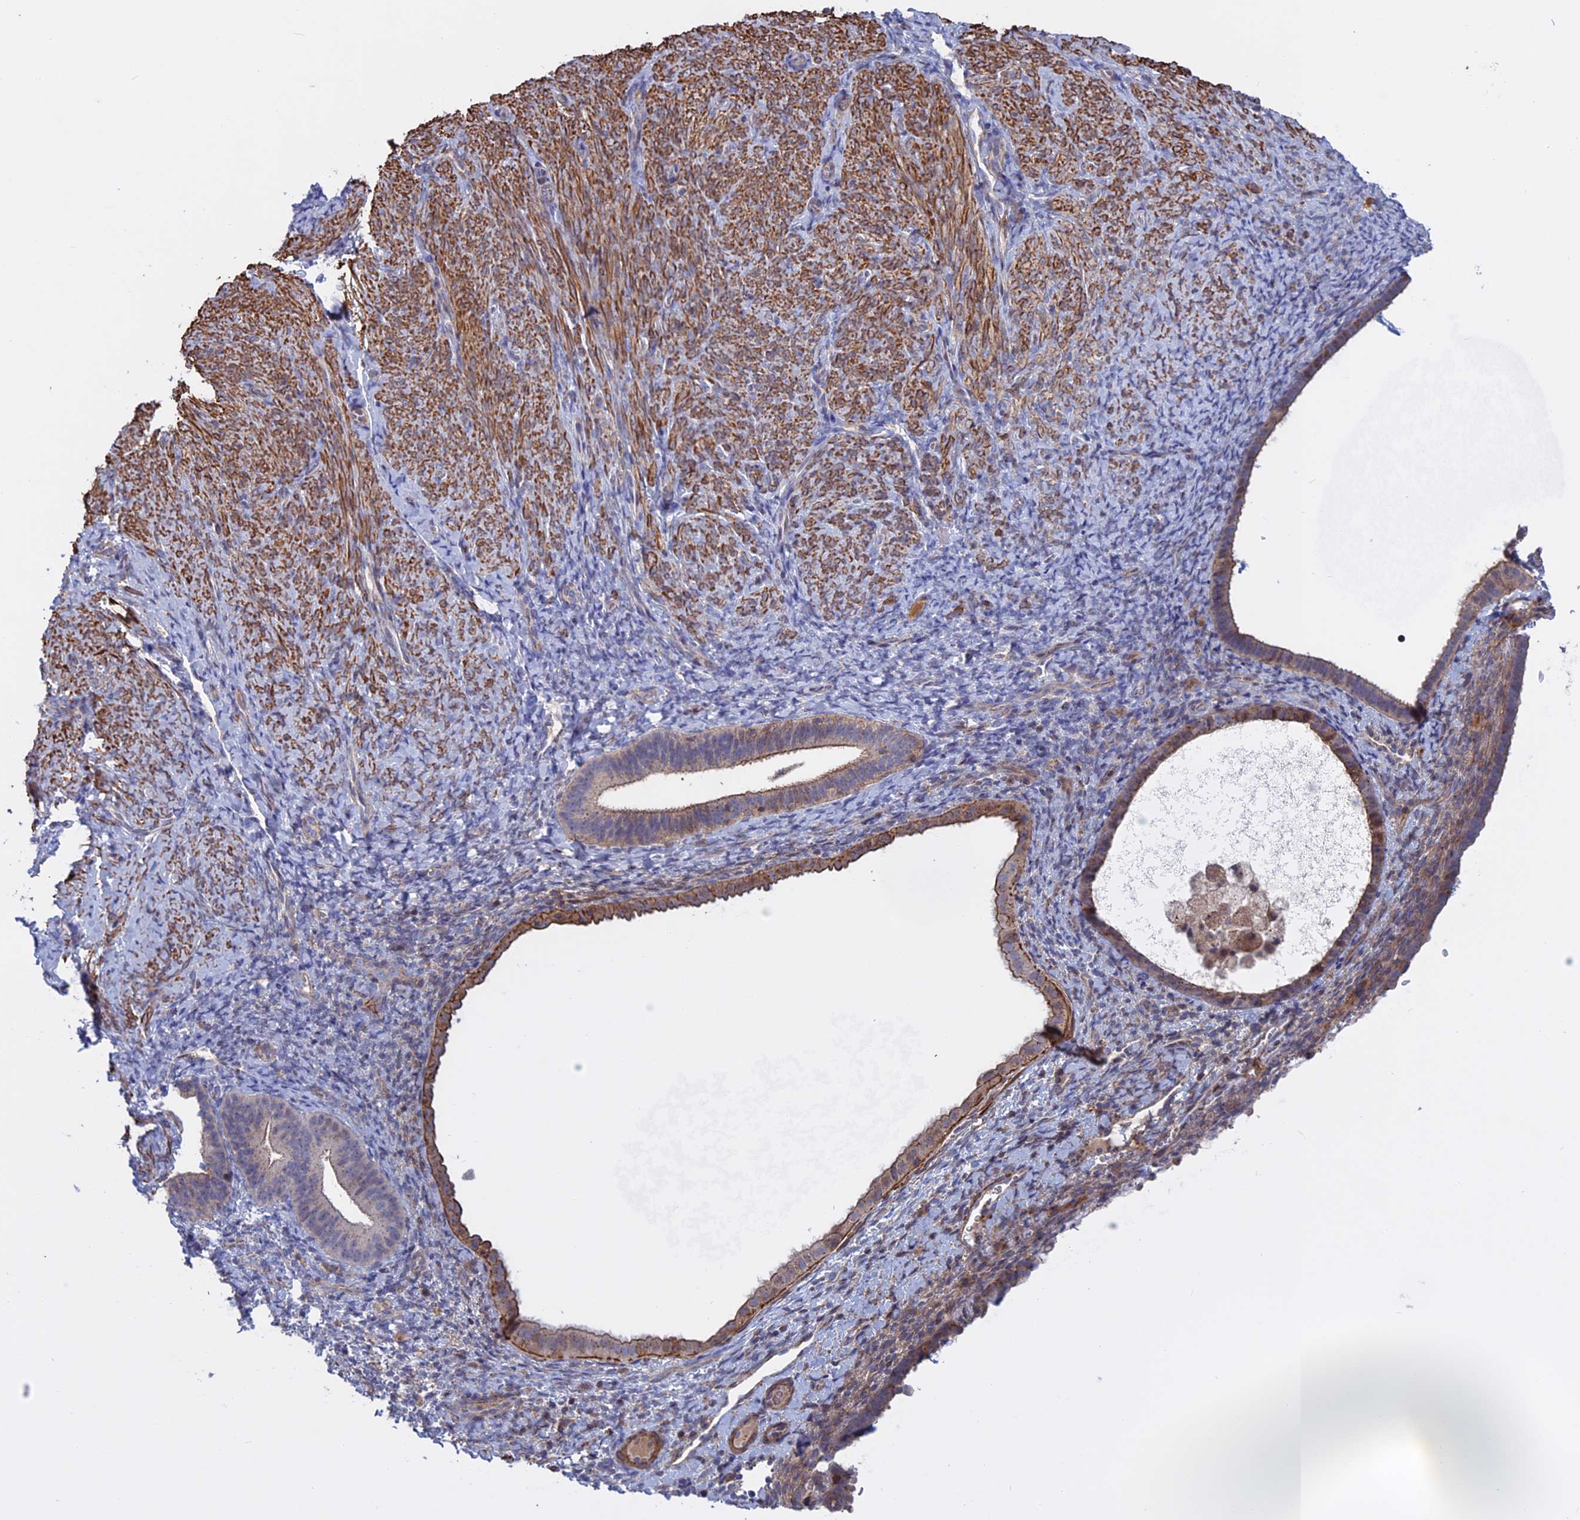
{"staining": {"intensity": "negative", "quantity": "none", "location": "none"}, "tissue": "endometrium", "cell_type": "Cells in endometrial stroma", "image_type": "normal", "snomed": [{"axis": "morphology", "description": "Normal tissue, NOS"}, {"axis": "topography", "description": "Endometrium"}], "caption": "IHC of normal endometrium displays no expression in cells in endometrial stroma.", "gene": "LYPD5", "patient": {"sex": "female", "age": 65}}